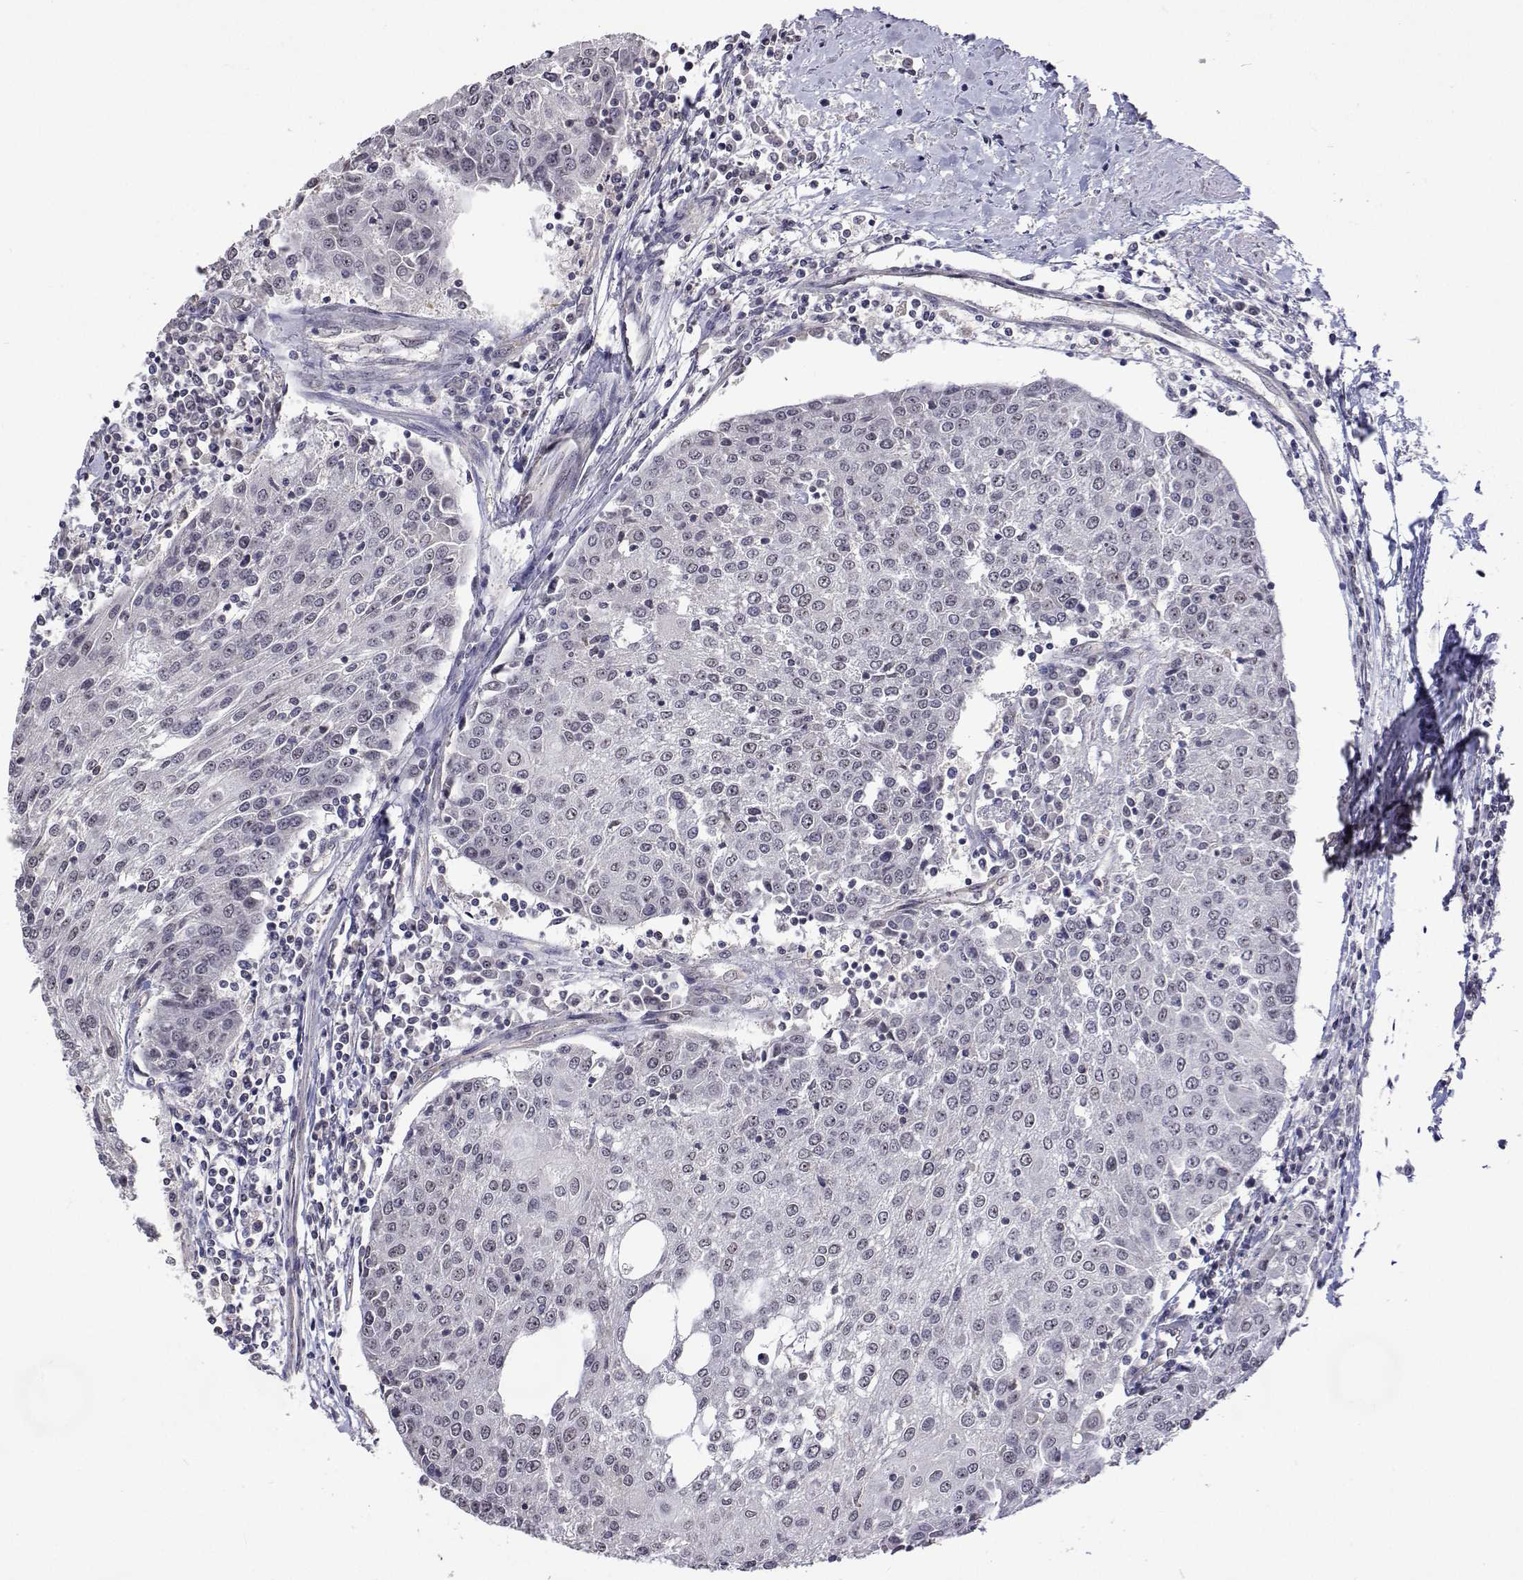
{"staining": {"intensity": "negative", "quantity": "none", "location": "none"}, "tissue": "urothelial cancer", "cell_type": "Tumor cells", "image_type": "cancer", "snomed": [{"axis": "morphology", "description": "Urothelial carcinoma, High grade"}, {"axis": "topography", "description": "Urinary bladder"}], "caption": "Tumor cells are negative for protein expression in human urothelial cancer.", "gene": "NHP2", "patient": {"sex": "female", "age": 85}}